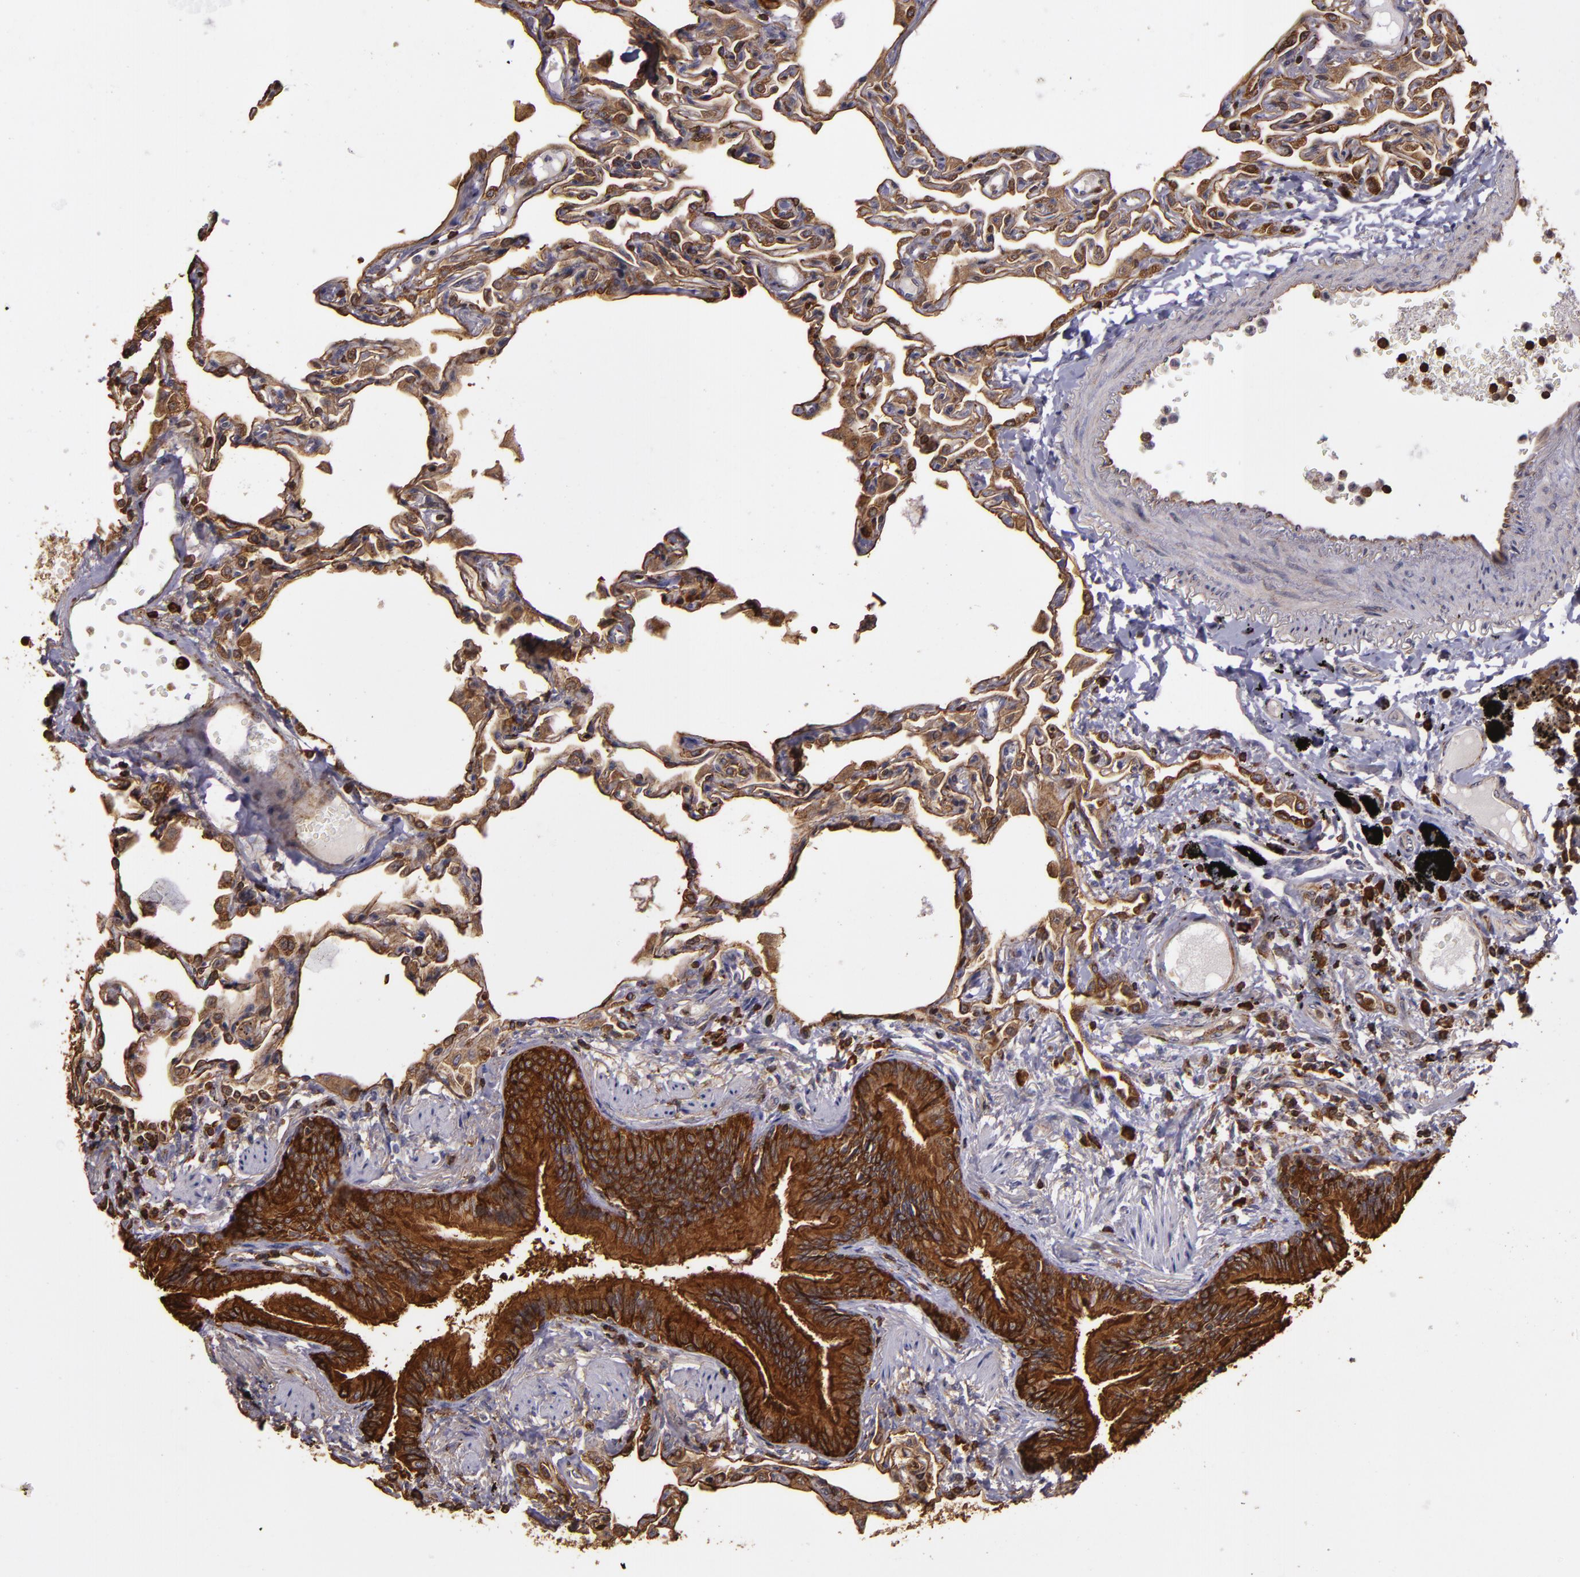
{"staining": {"intensity": "strong", "quantity": ">75%", "location": "cytoplasmic/membranous"}, "tissue": "lung", "cell_type": "Alveolar cells", "image_type": "normal", "snomed": [{"axis": "morphology", "description": "Normal tissue, NOS"}, {"axis": "topography", "description": "Lung"}], "caption": "Immunohistochemistry (IHC) (DAB) staining of benign human lung exhibits strong cytoplasmic/membranous protein positivity in about >75% of alveolar cells. (IHC, brightfield microscopy, high magnification).", "gene": "SLC9A3R1", "patient": {"sex": "female", "age": 49}}